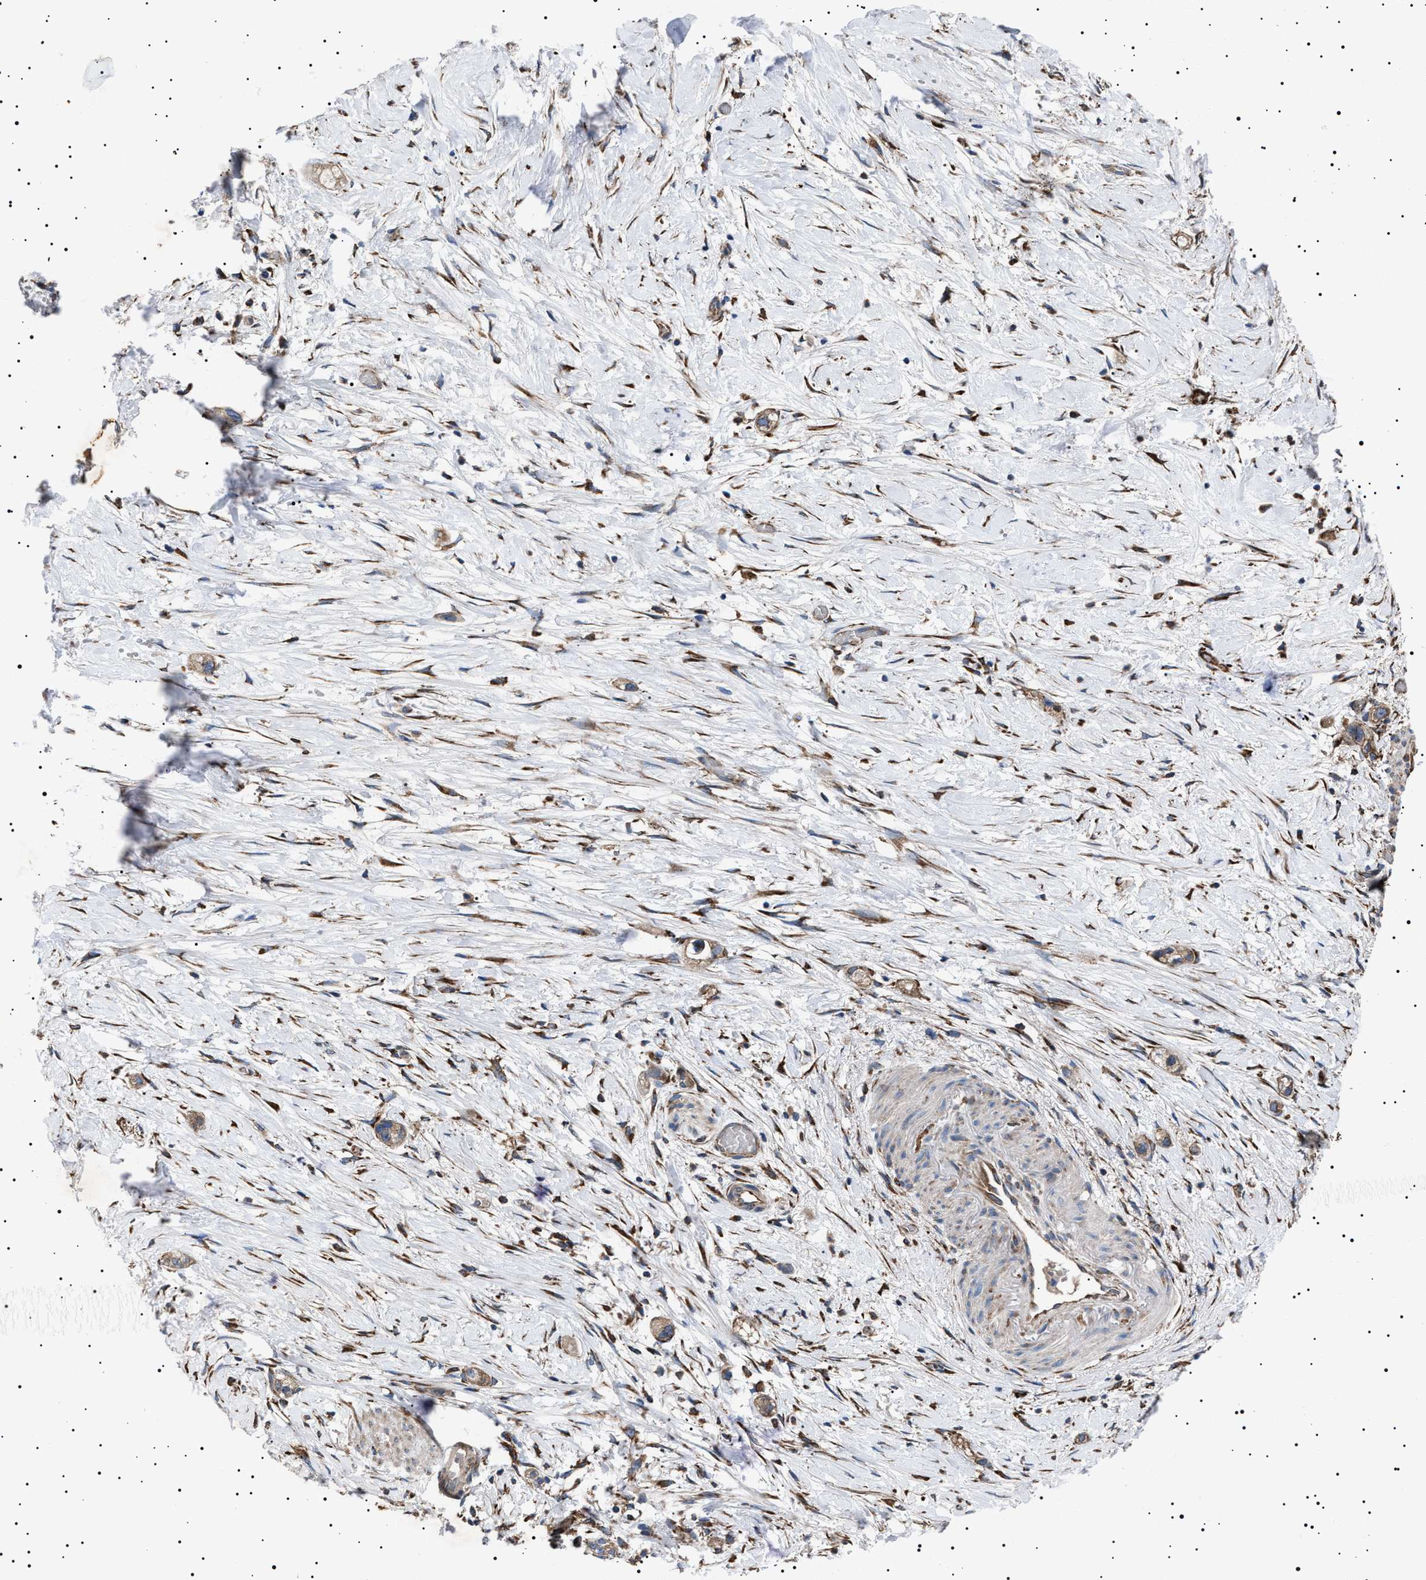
{"staining": {"intensity": "moderate", "quantity": ">75%", "location": "cytoplasmic/membranous"}, "tissue": "stomach cancer", "cell_type": "Tumor cells", "image_type": "cancer", "snomed": [{"axis": "morphology", "description": "Adenocarcinoma, NOS"}, {"axis": "topography", "description": "Stomach"}, {"axis": "topography", "description": "Stomach, lower"}], "caption": "Human adenocarcinoma (stomach) stained with a brown dye reveals moderate cytoplasmic/membranous positive staining in approximately >75% of tumor cells.", "gene": "TOP1MT", "patient": {"sex": "female", "age": 48}}